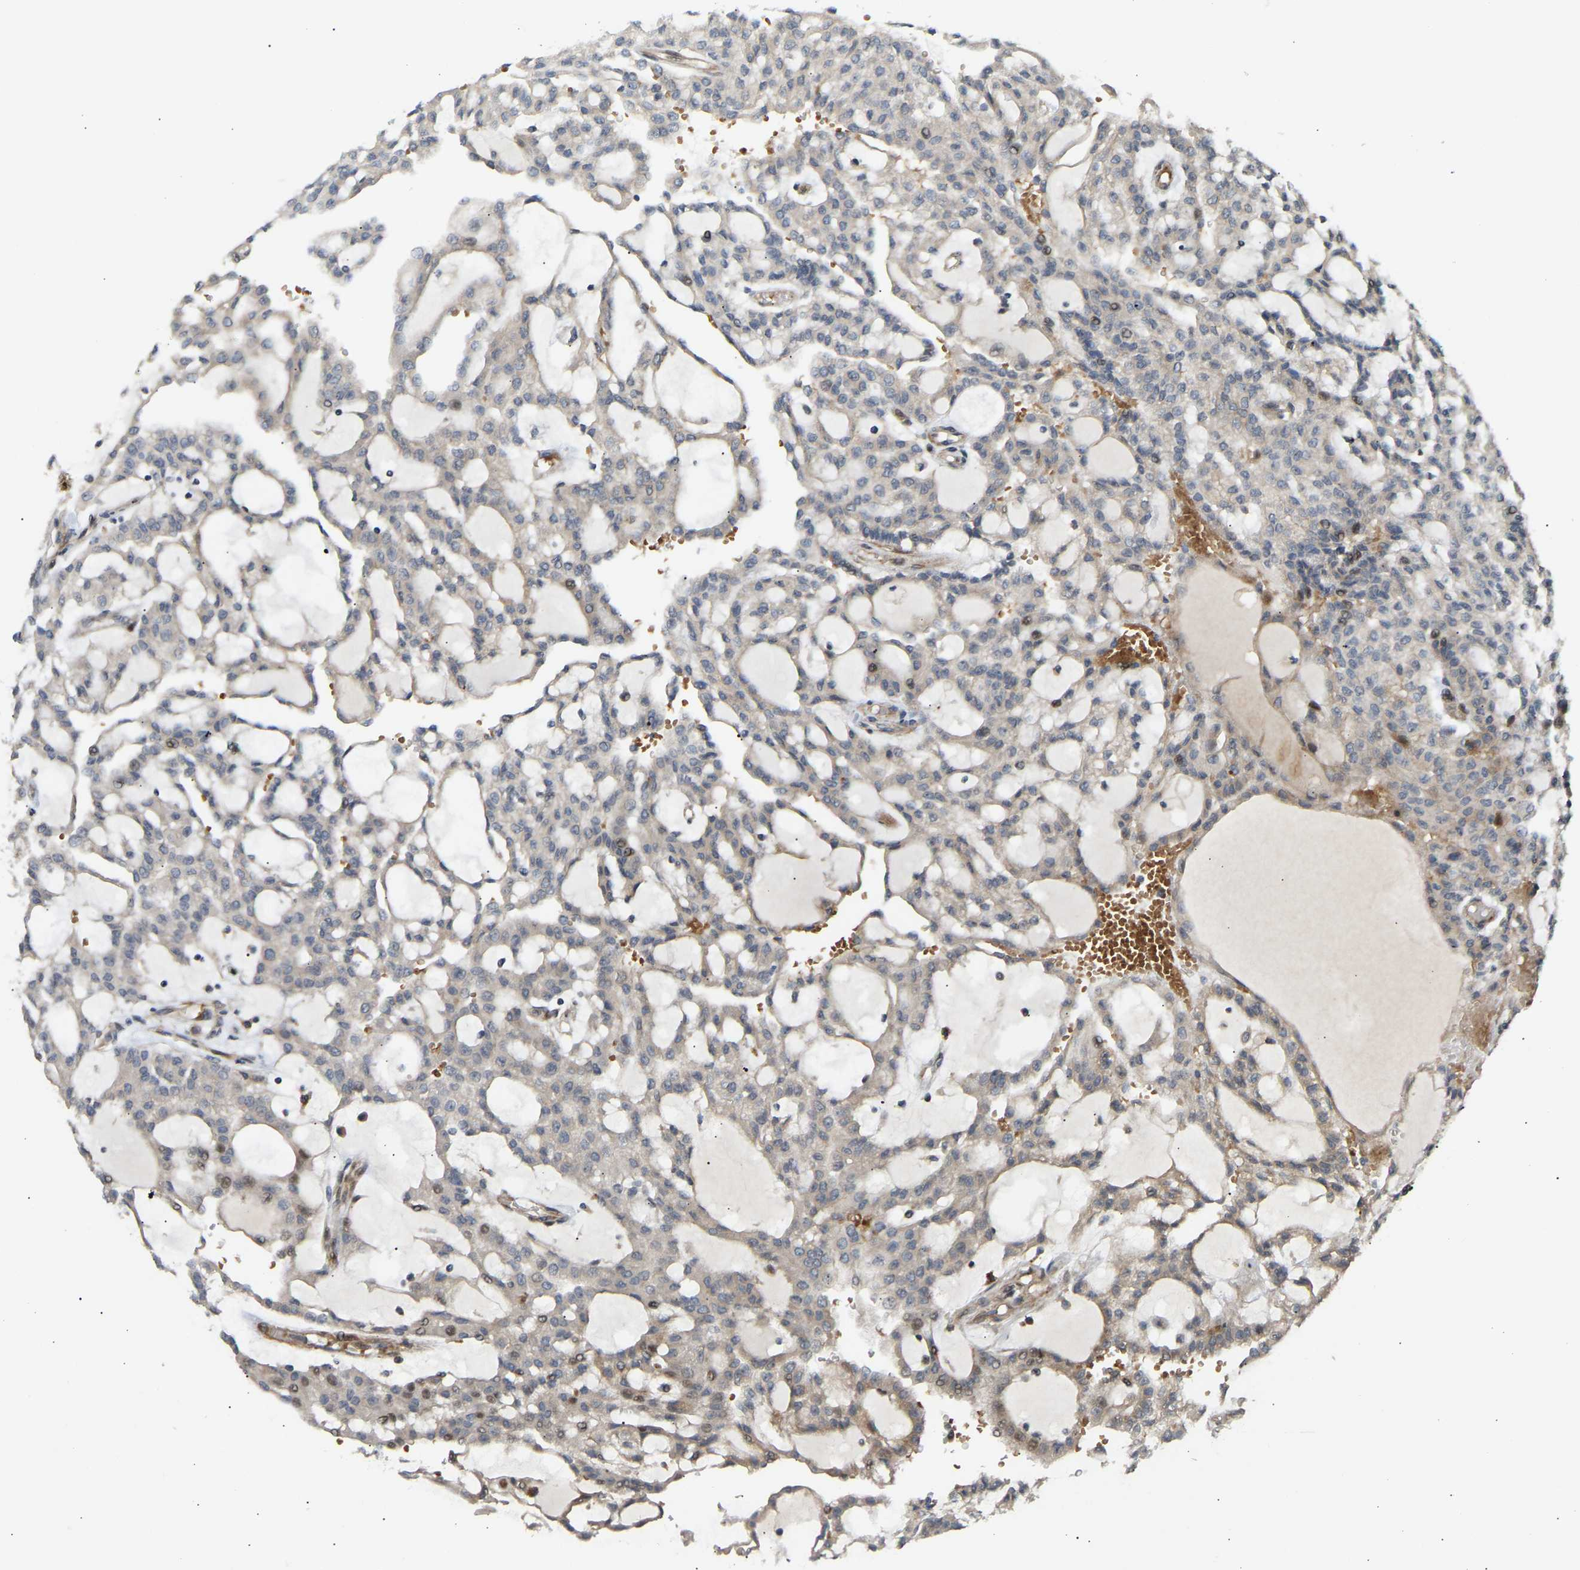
{"staining": {"intensity": "moderate", "quantity": "<25%", "location": "cytoplasmic/membranous,nuclear"}, "tissue": "renal cancer", "cell_type": "Tumor cells", "image_type": "cancer", "snomed": [{"axis": "morphology", "description": "Adenocarcinoma, NOS"}, {"axis": "topography", "description": "Kidney"}], "caption": "Immunohistochemistry (IHC) photomicrograph of neoplastic tissue: human renal cancer (adenocarcinoma) stained using immunohistochemistry shows low levels of moderate protein expression localized specifically in the cytoplasmic/membranous and nuclear of tumor cells, appearing as a cytoplasmic/membranous and nuclear brown color.", "gene": "POGLUT2", "patient": {"sex": "male", "age": 63}}